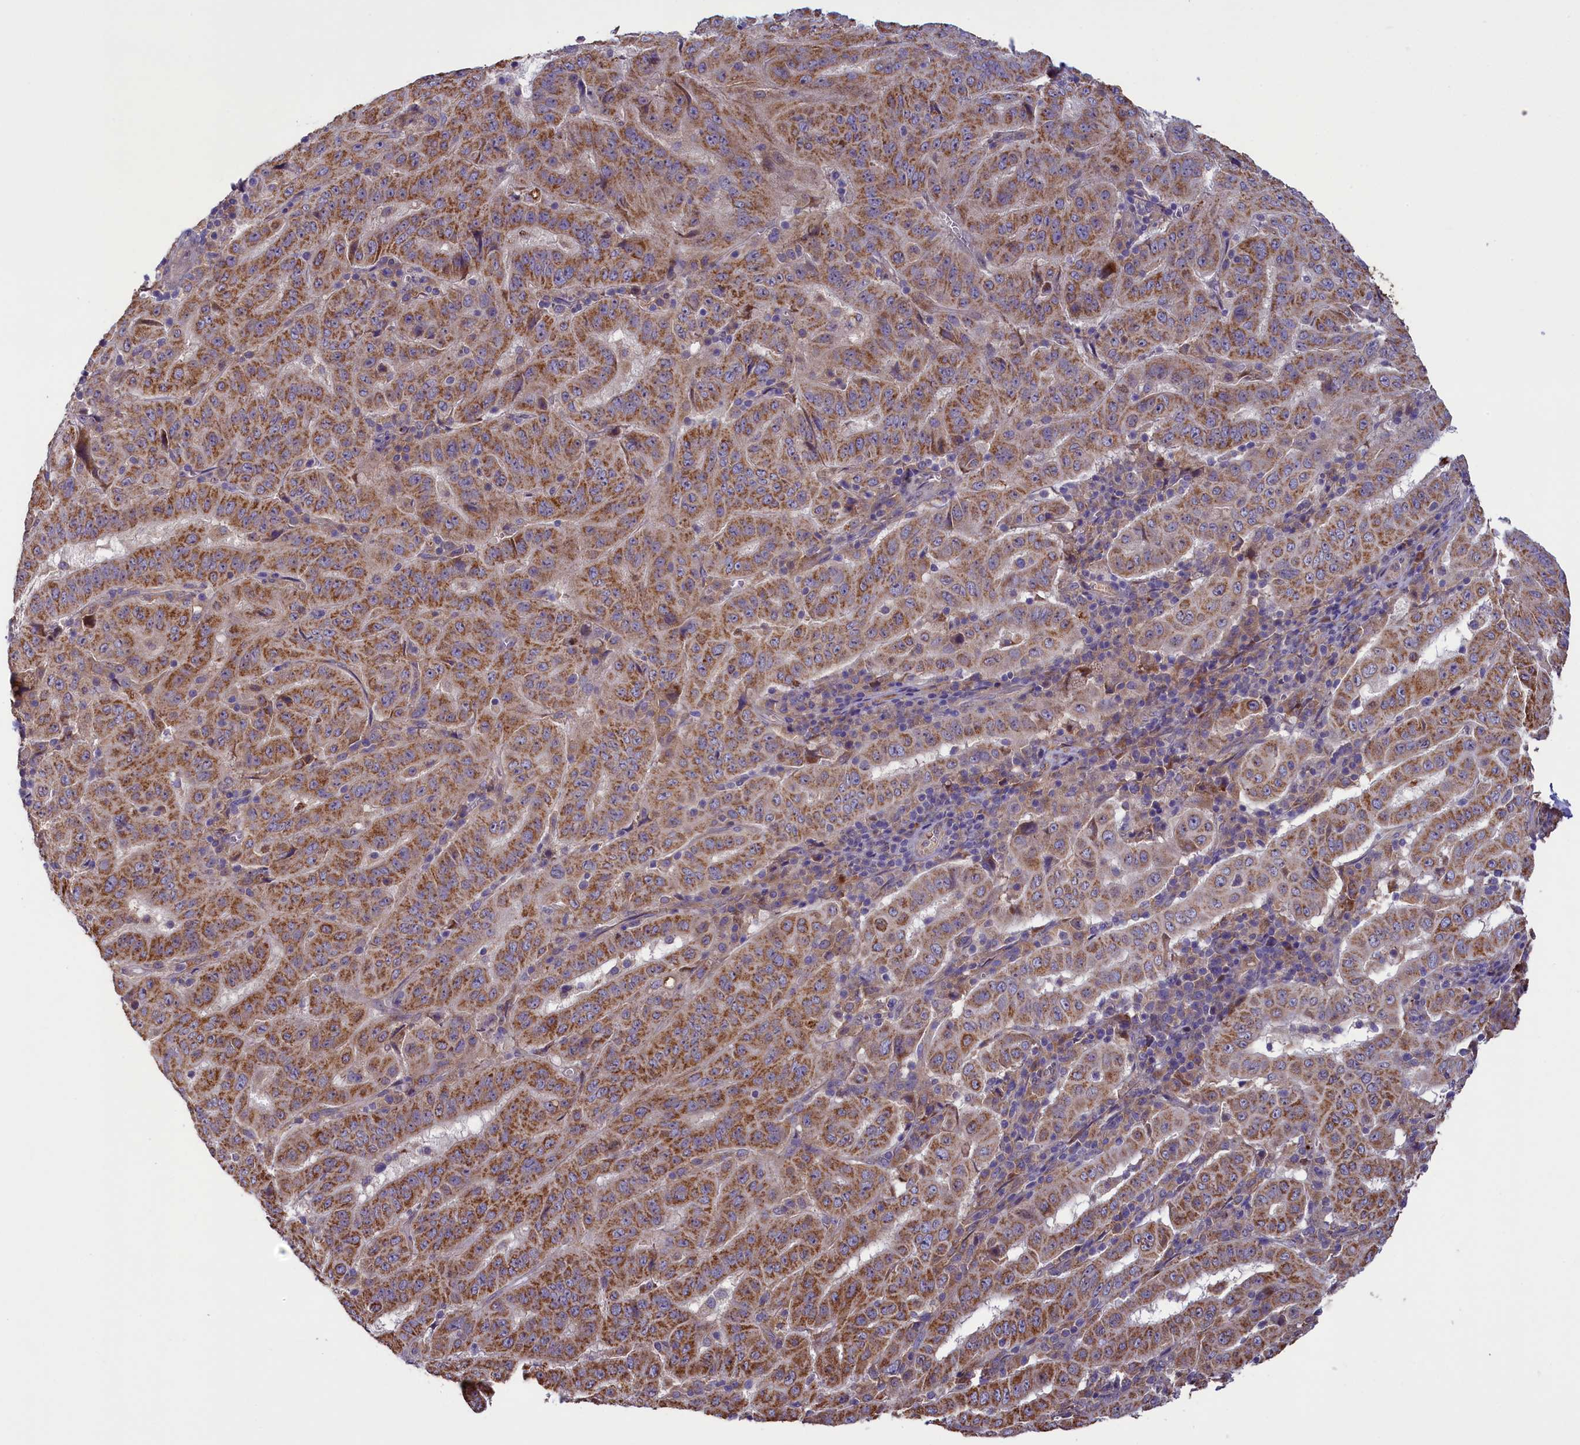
{"staining": {"intensity": "moderate", "quantity": ">75%", "location": "cytoplasmic/membranous"}, "tissue": "pancreatic cancer", "cell_type": "Tumor cells", "image_type": "cancer", "snomed": [{"axis": "morphology", "description": "Adenocarcinoma, NOS"}, {"axis": "topography", "description": "Pancreas"}], "caption": "Immunohistochemistry staining of pancreatic cancer (adenocarcinoma), which shows medium levels of moderate cytoplasmic/membranous expression in approximately >75% of tumor cells indicating moderate cytoplasmic/membranous protein staining. The staining was performed using DAB (brown) for protein detection and nuclei were counterstained in hematoxylin (blue).", "gene": "ACAD8", "patient": {"sex": "male", "age": 63}}